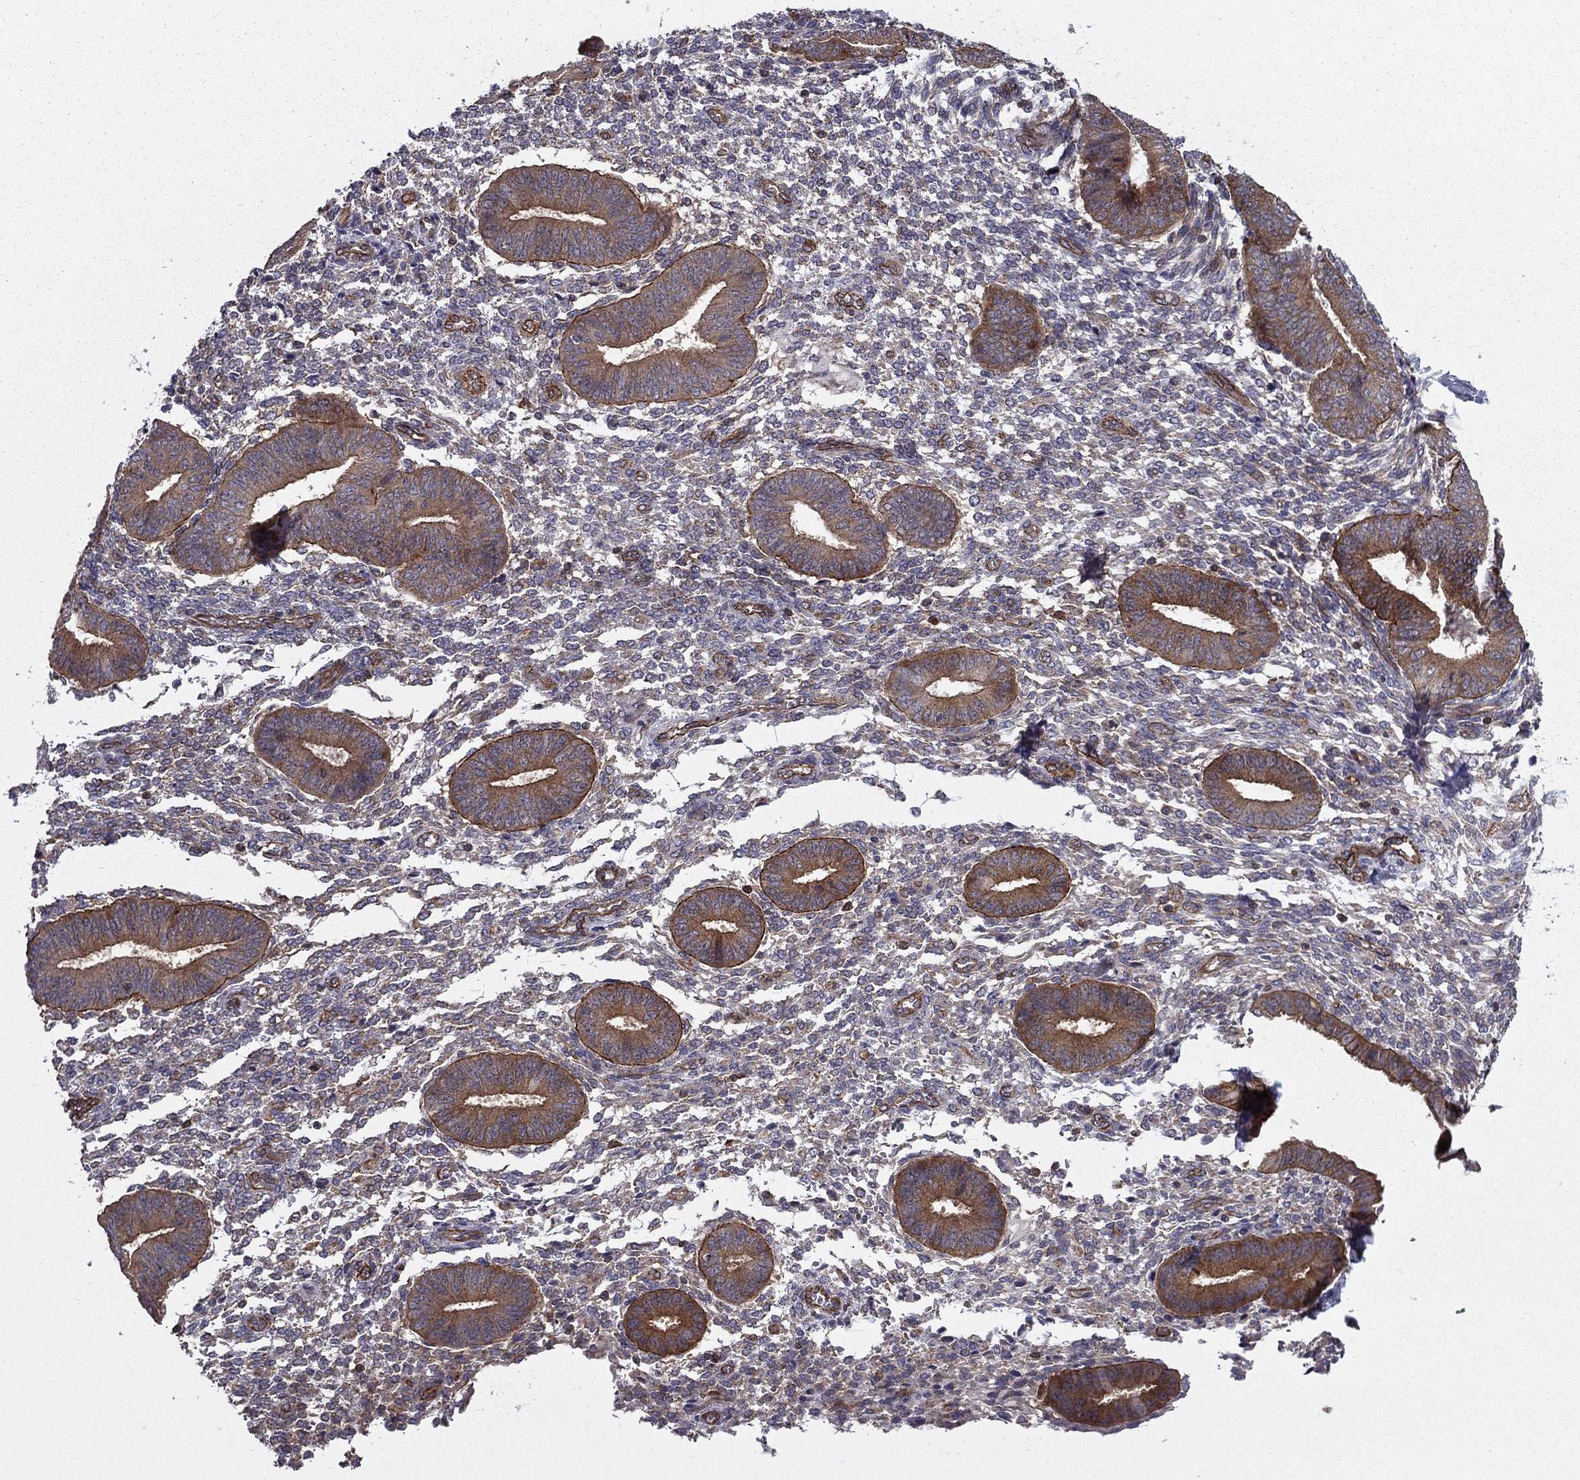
{"staining": {"intensity": "weak", "quantity": "25%-75%", "location": "cytoplasmic/membranous"}, "tissue": "endometrium", "cell_type": "Cells in endometrial stroma", "image_type": "normal", "snomed": [{"axis": "morphology", "description": "Normal tissue, NOS"}, {"axis": "topography", "description": "Endometrium"}], "caption": "The image demonstrates a brown stain indicating the presence of a protein in the cytoplasmic/membranous of cells in endometrial stroma in endometrium.", "gene": "SHMT1", "patient": {"sex": "female", "age": 47}}